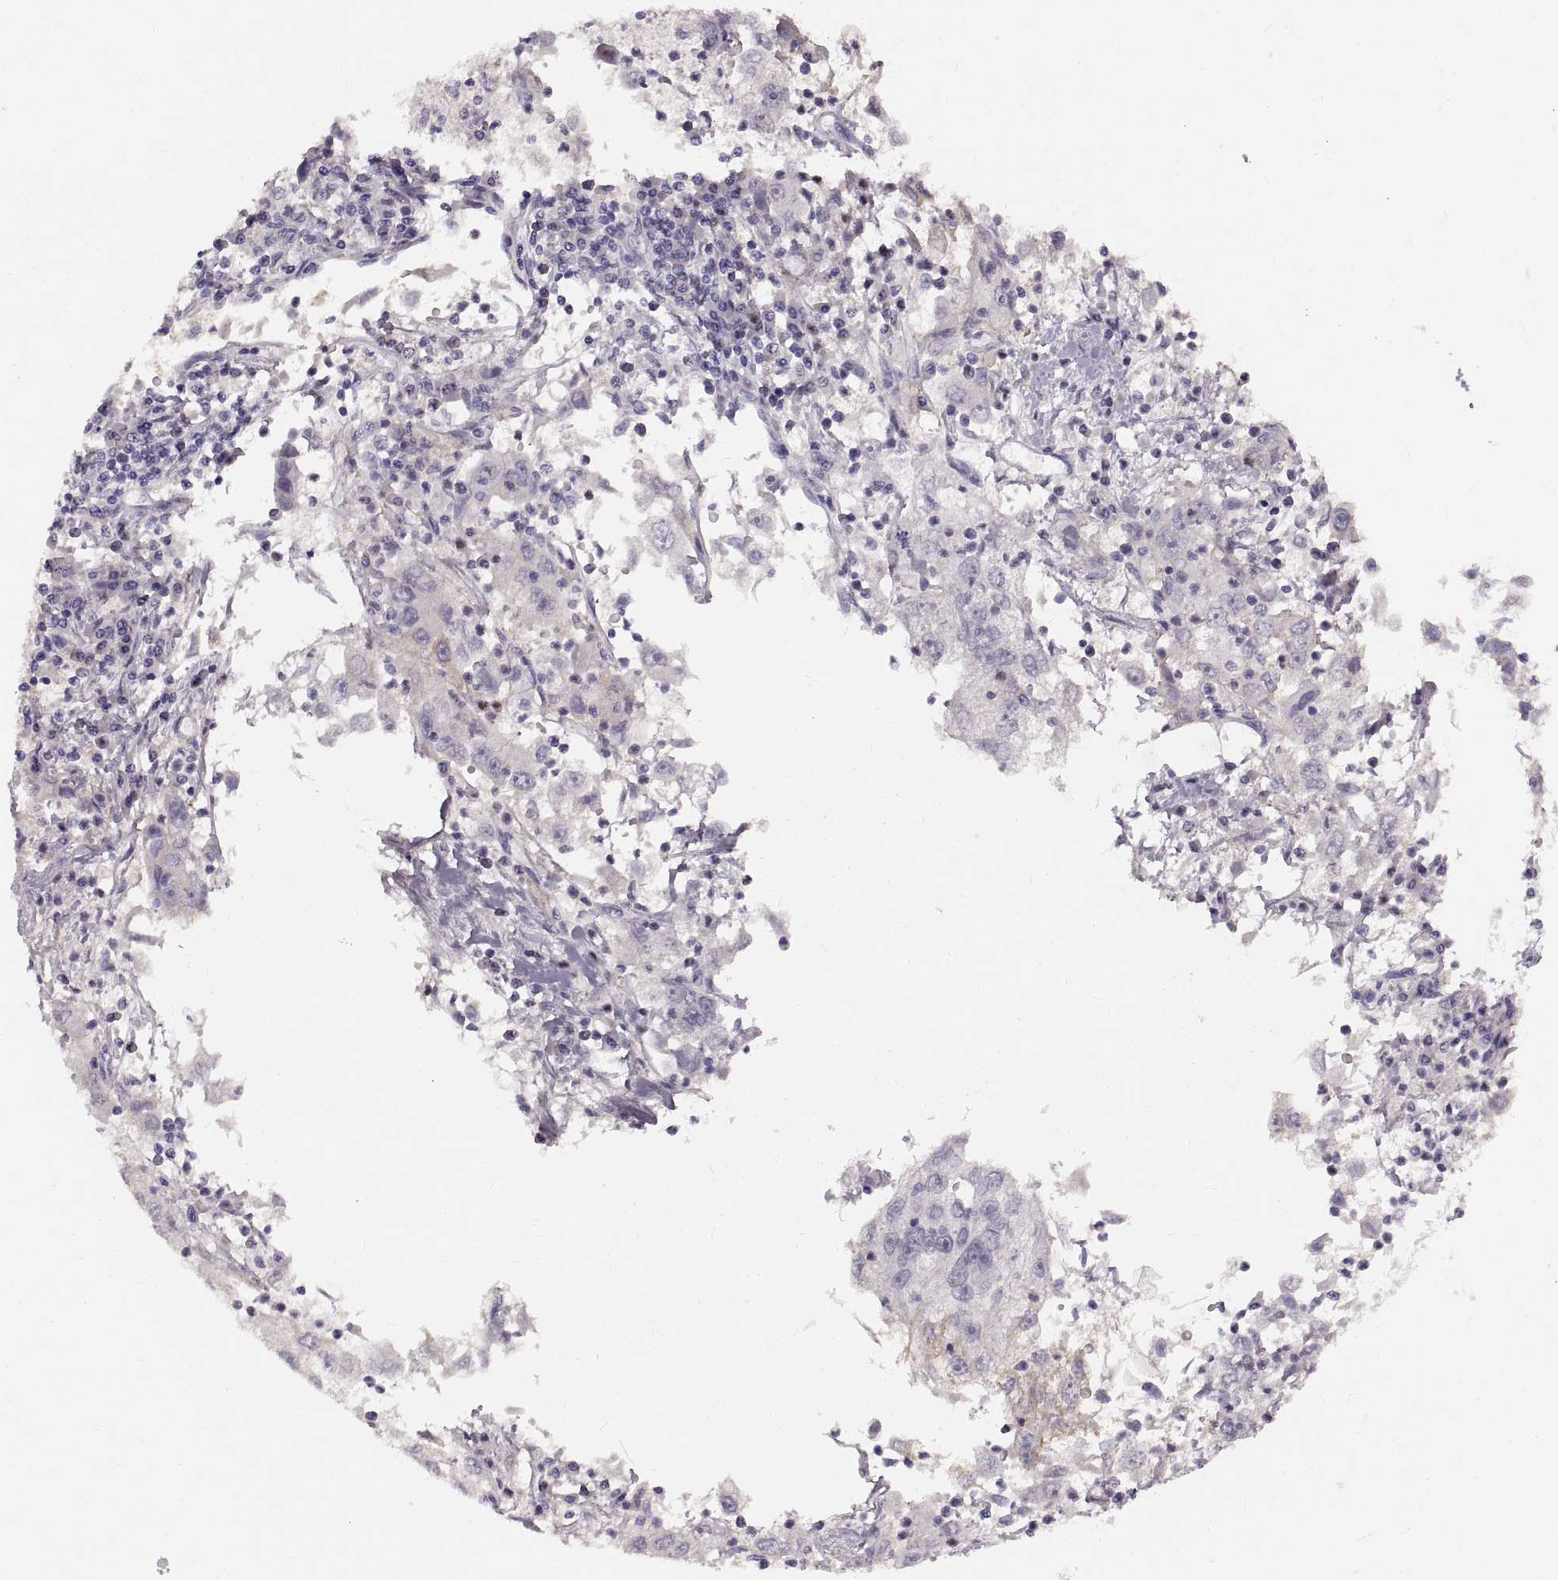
{"staining": {"intensity": "negative", "quantity": "none", "location": "none"}, "tissue": "cervical cancer", "cell_type": "Tumor cells", "image_type": "cancer", "snomed": [{"axis": "morphology", "description": "Squamous cell carcinoma, NOS"}, {"axis": "topography", "description": "Cervix"}], "caption": "High power microscopy image of an immunohistochemistry image of cervical cancer, revealing no significant staining in tumor cells.", "gene": "SPACDR", "patient": {"sex": "female", "age": 36}}